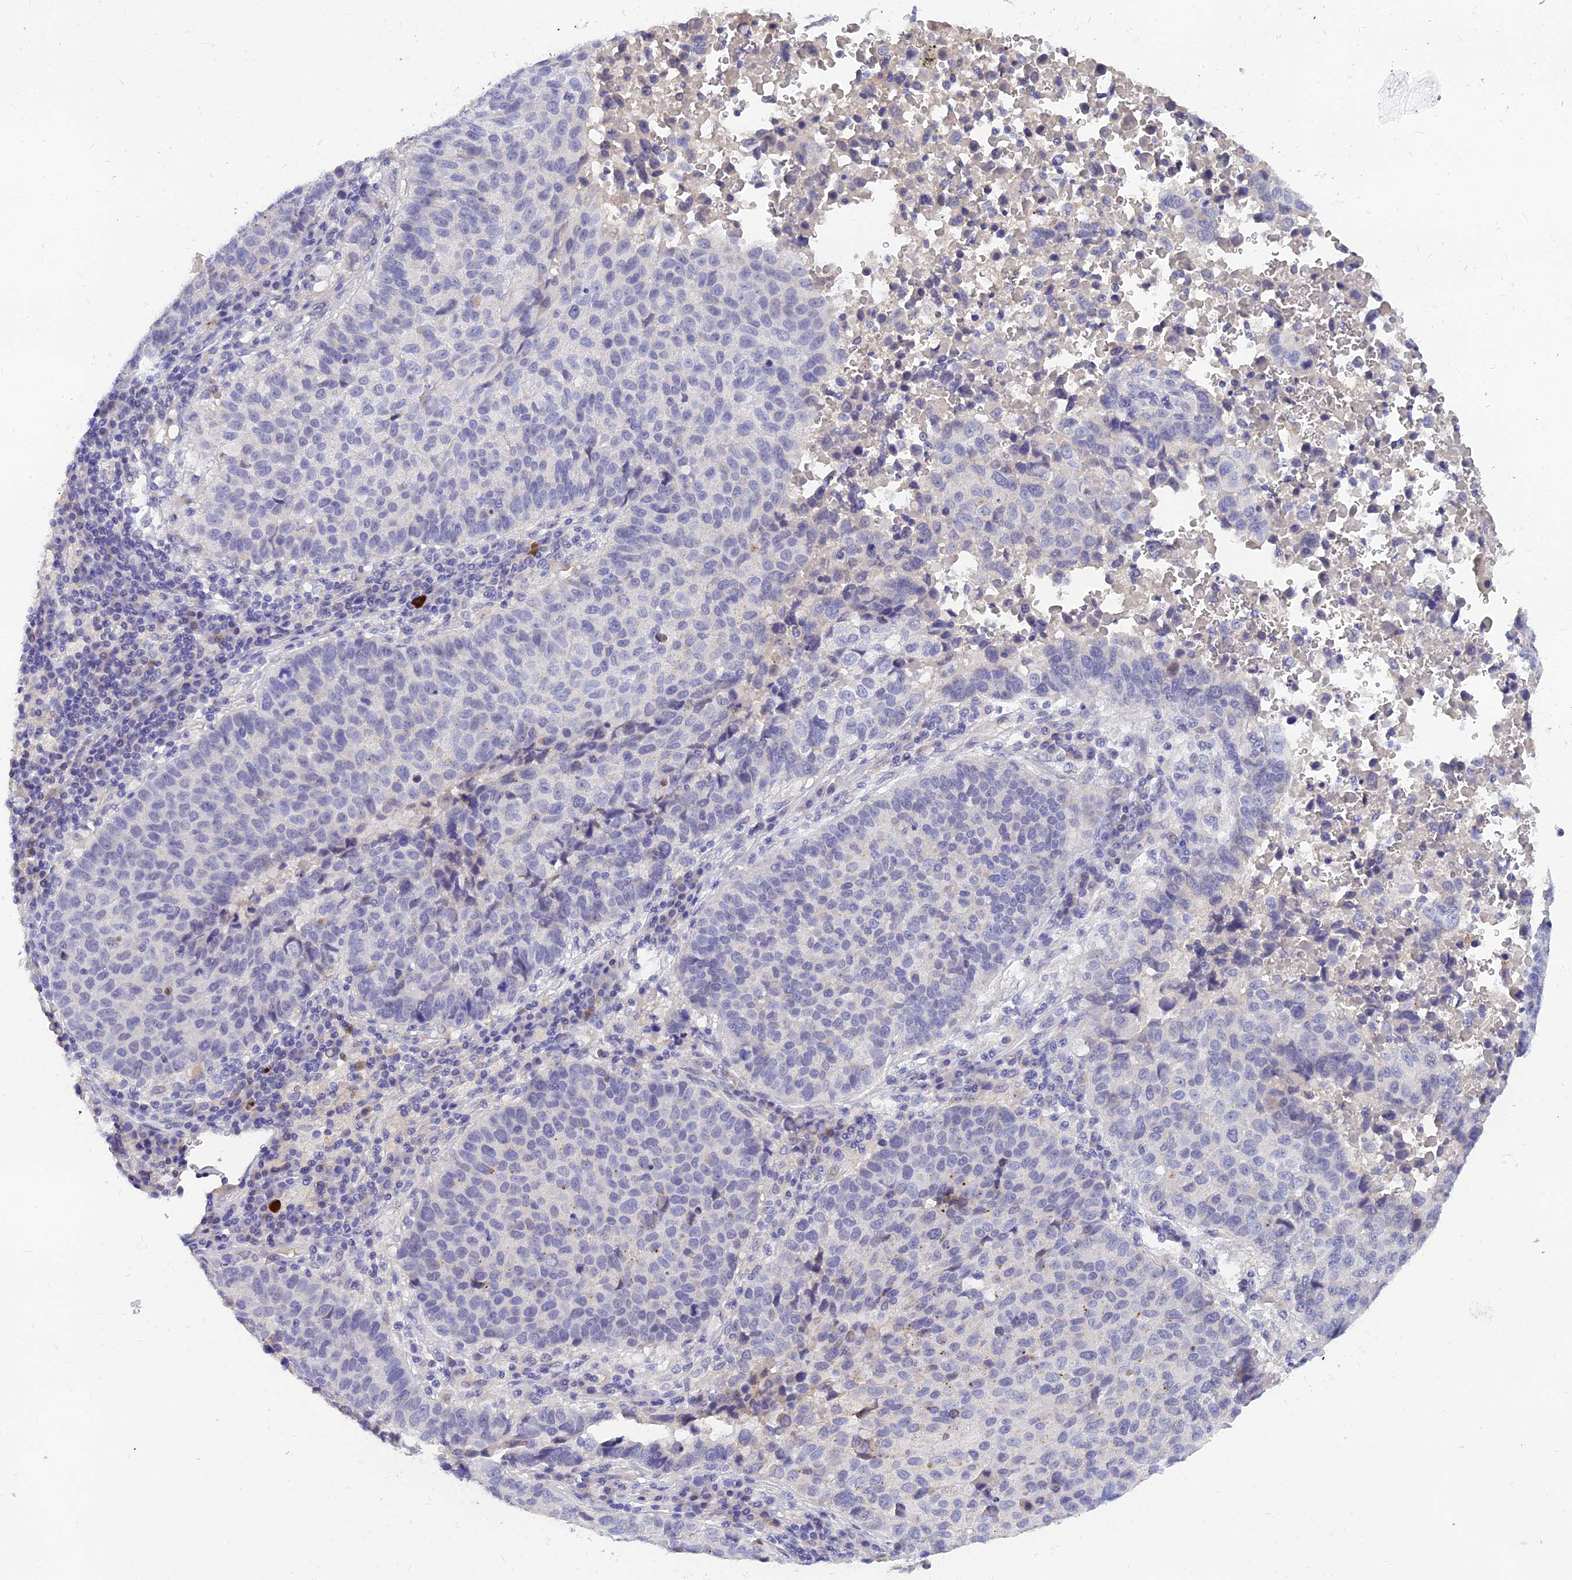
{"staining": {"intensity": "negative", "quantity": "none", "location": "none"}, "tissue": "lung cancer", "cell_type": "Tumor cells", "image_type": "cancer", "snomed": [{"axis": "morphology", "description": "Squamous cell carcinoma, NOS"}, {"axis": "topography", "description": "Lung"}], "caption": "Immunohistochemistry micrograph of human squamous cell carcinoma (lung) stained for a protein (brown), which exhibits no expression in tumor cells.", "gene": "TMEM161B", "patient": {"sex": "male", "age": 73}}